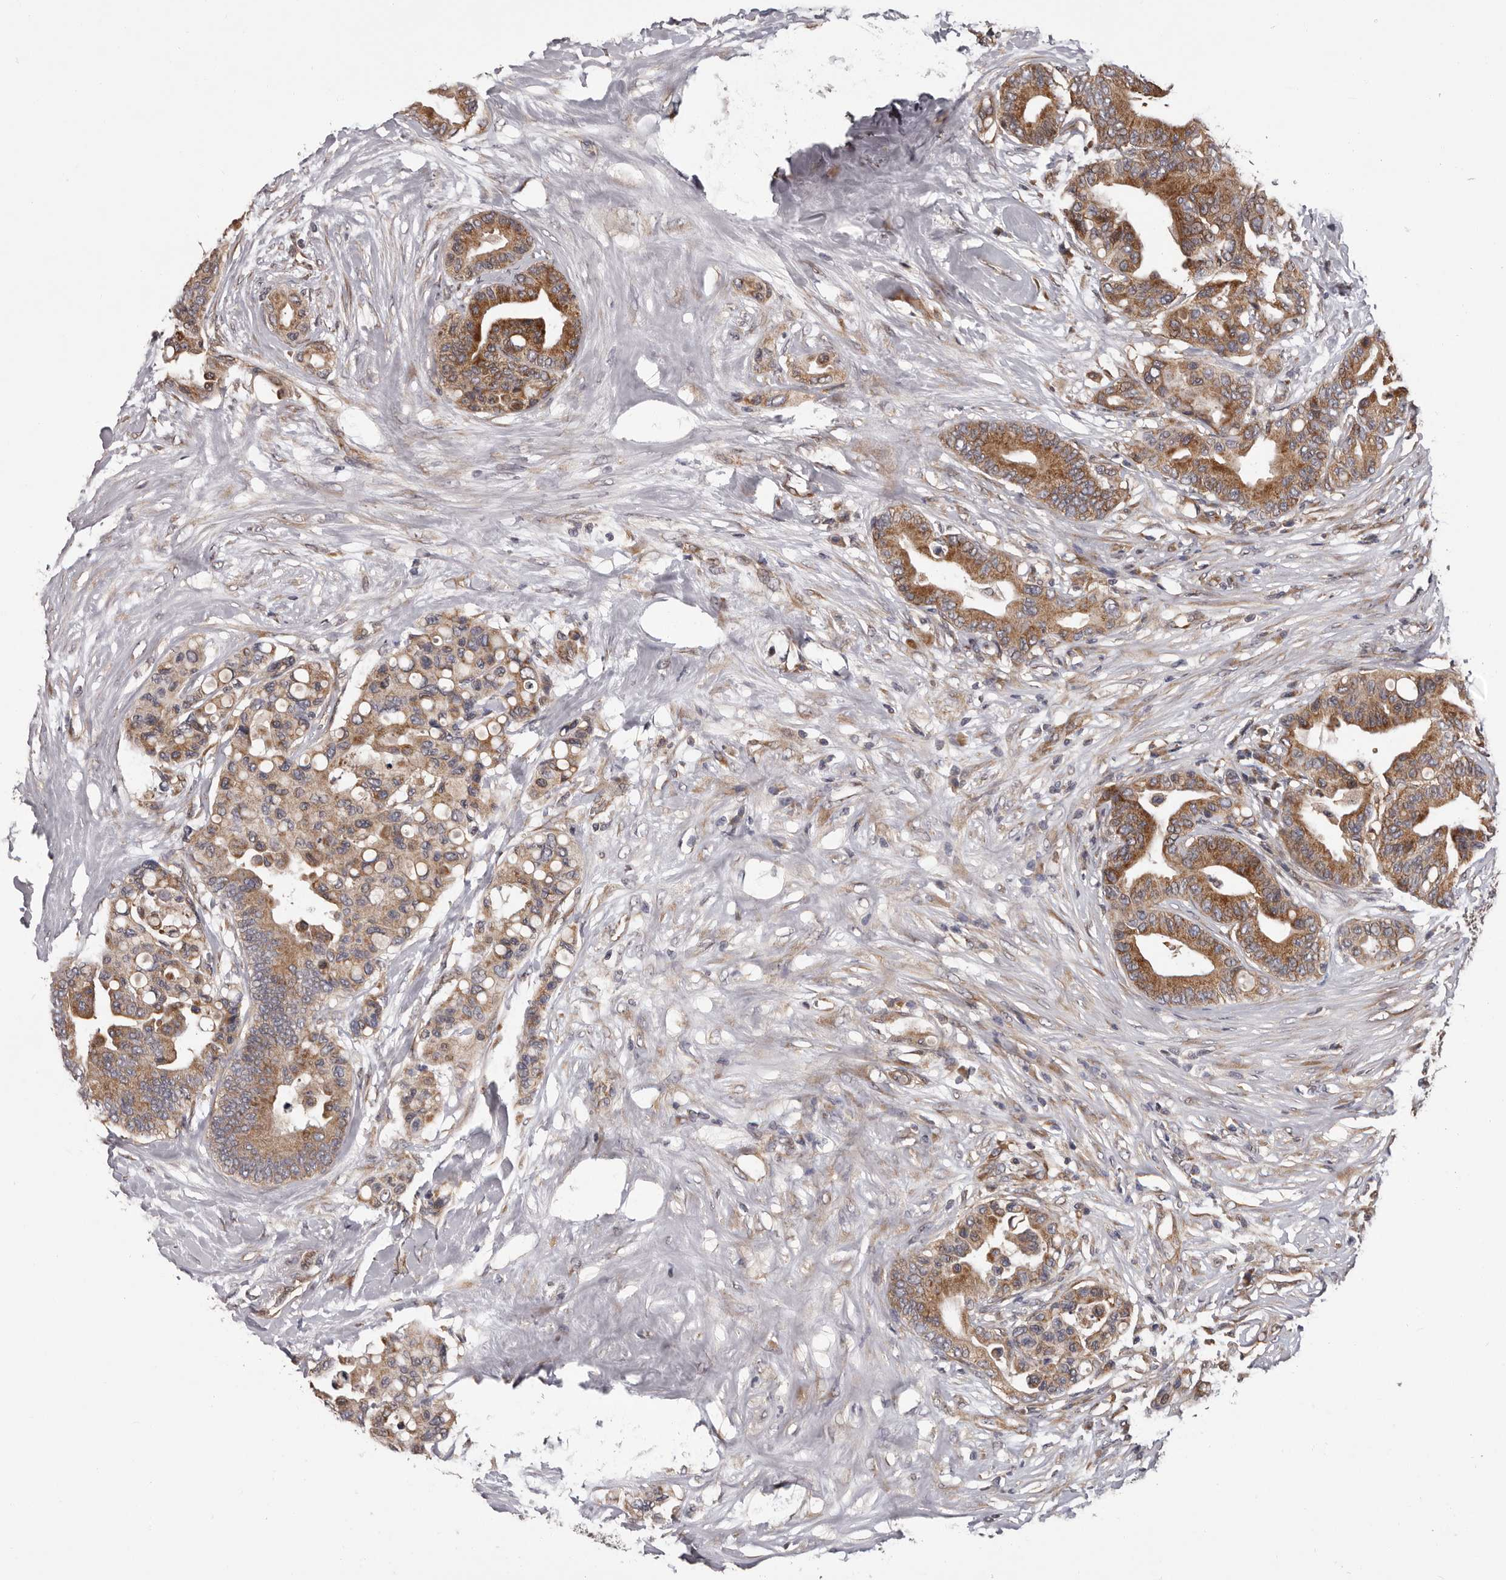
{"staining": {"intensity": "moderate", "quantity": ">75%", "location": "cytoplasmic/membranous"}, "tissue": "colorectal cancer", "cell_type": "Tumor cells", "image_type": "cancer", "snomed": [{"axis": "morphology", "description": "Adenocarcinoma, NOS"}, {"axis": "topography", "description": "Colon"}], "caption": "The micrograph displays a brown stain indicating the presence of a protein in the cytoplasmic/membranous of tumor cells in adenocarcinoma (colorectal).", "gene": "VPS37A", "patient": {"sex": "male", "age": 82}}